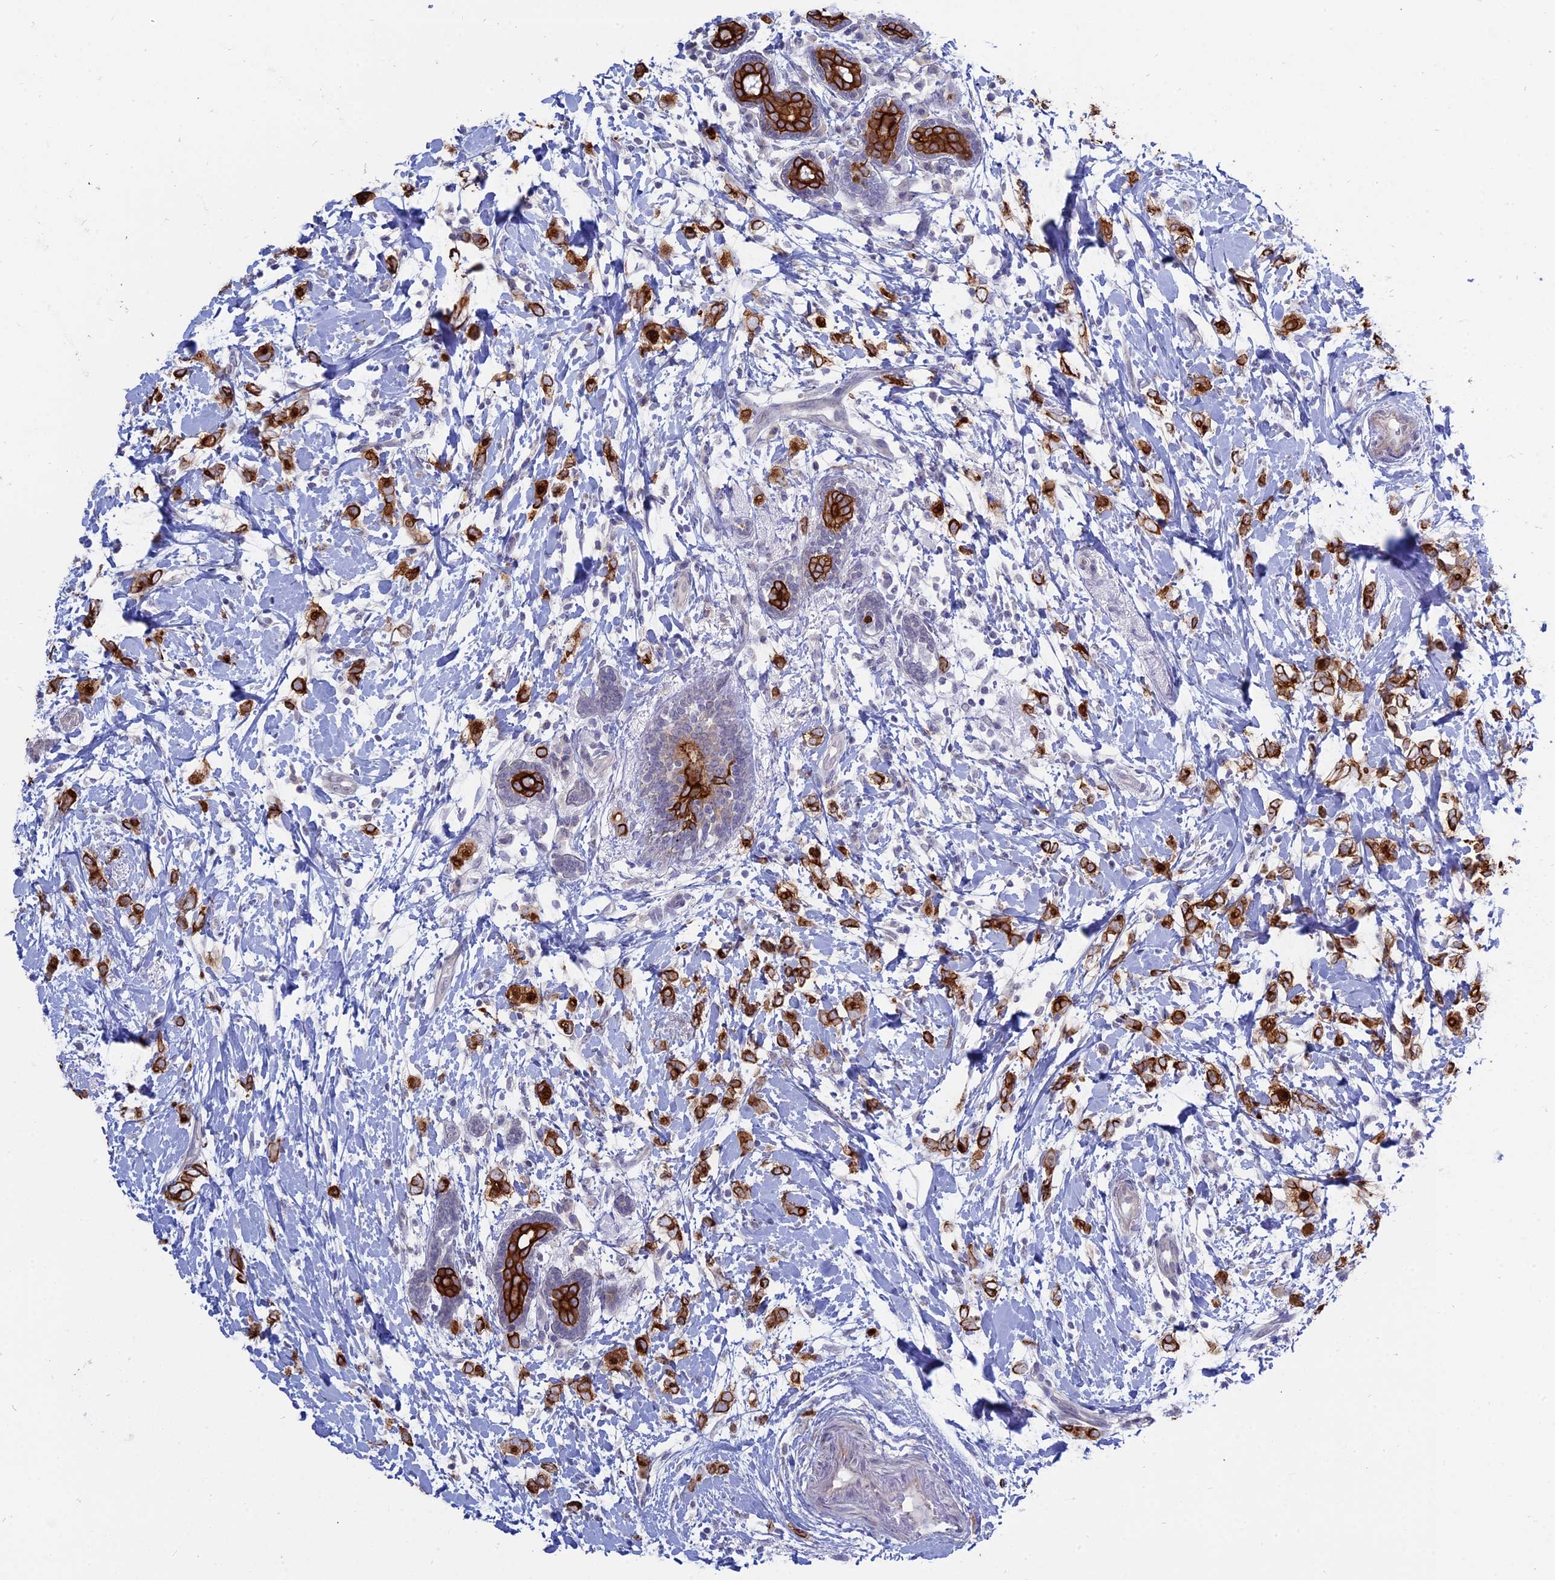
{"staining": {"intensity": "strong", "quantity": ">75%", "location": "cytoplasmic/membranous"}, "tissue": "breast cancer", "cell_type": "Tumor cells", "image_type": "cancer", "snomed": [{"axis": "morphology", "description": "Normal tissue, NOS"}, {"axis": "morphology", "description": "Lobular carcinoma"}, {"axis": "topography", "description": "Breast"}], "caption": "Tumor cells show high levels of strong cytoplasmic/membranous staining in about >75% of cells in human breast lobular carcinoma.", "gene": "MYO5B", "patient": {"sex": "female", "age": 47}}